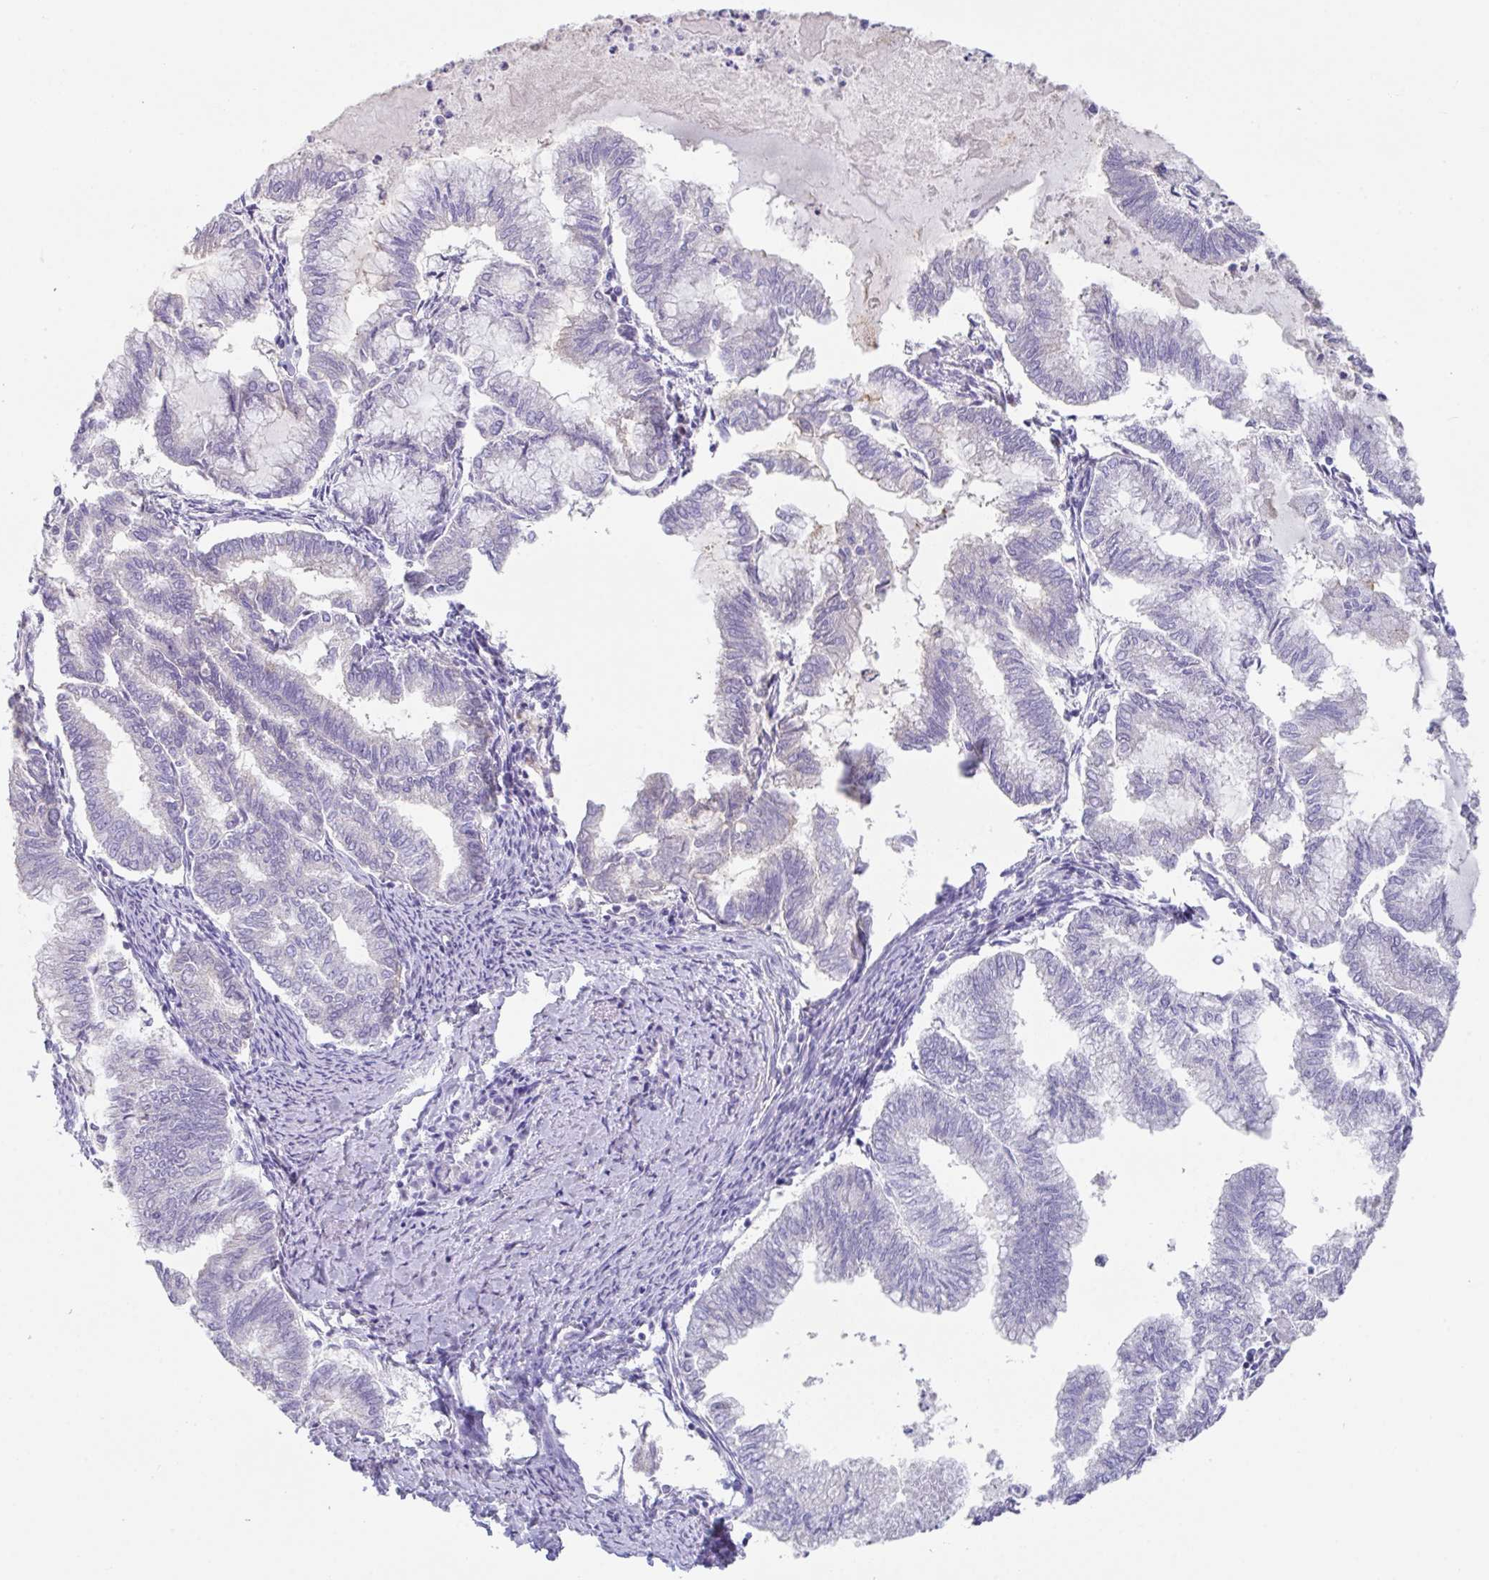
{"staining": {"intensity": "negative", "quantity": "none", "location": "none"}, "tissue": "endometrial cancer", "cell_type": "Tumor cells", "image_type": "cancer", "snomed": [{"axis": "morphology", "description": "Adenocarcinoma, NOS"}, {"axis": "topography", "description": "Endometrium"}], "caption": "Endometrial cancer was stained to show a protein in brown. There is no significant staining in tumor cells.", "gene": "SLC44A4", "patient": {"sex": "female", "age": 79}}